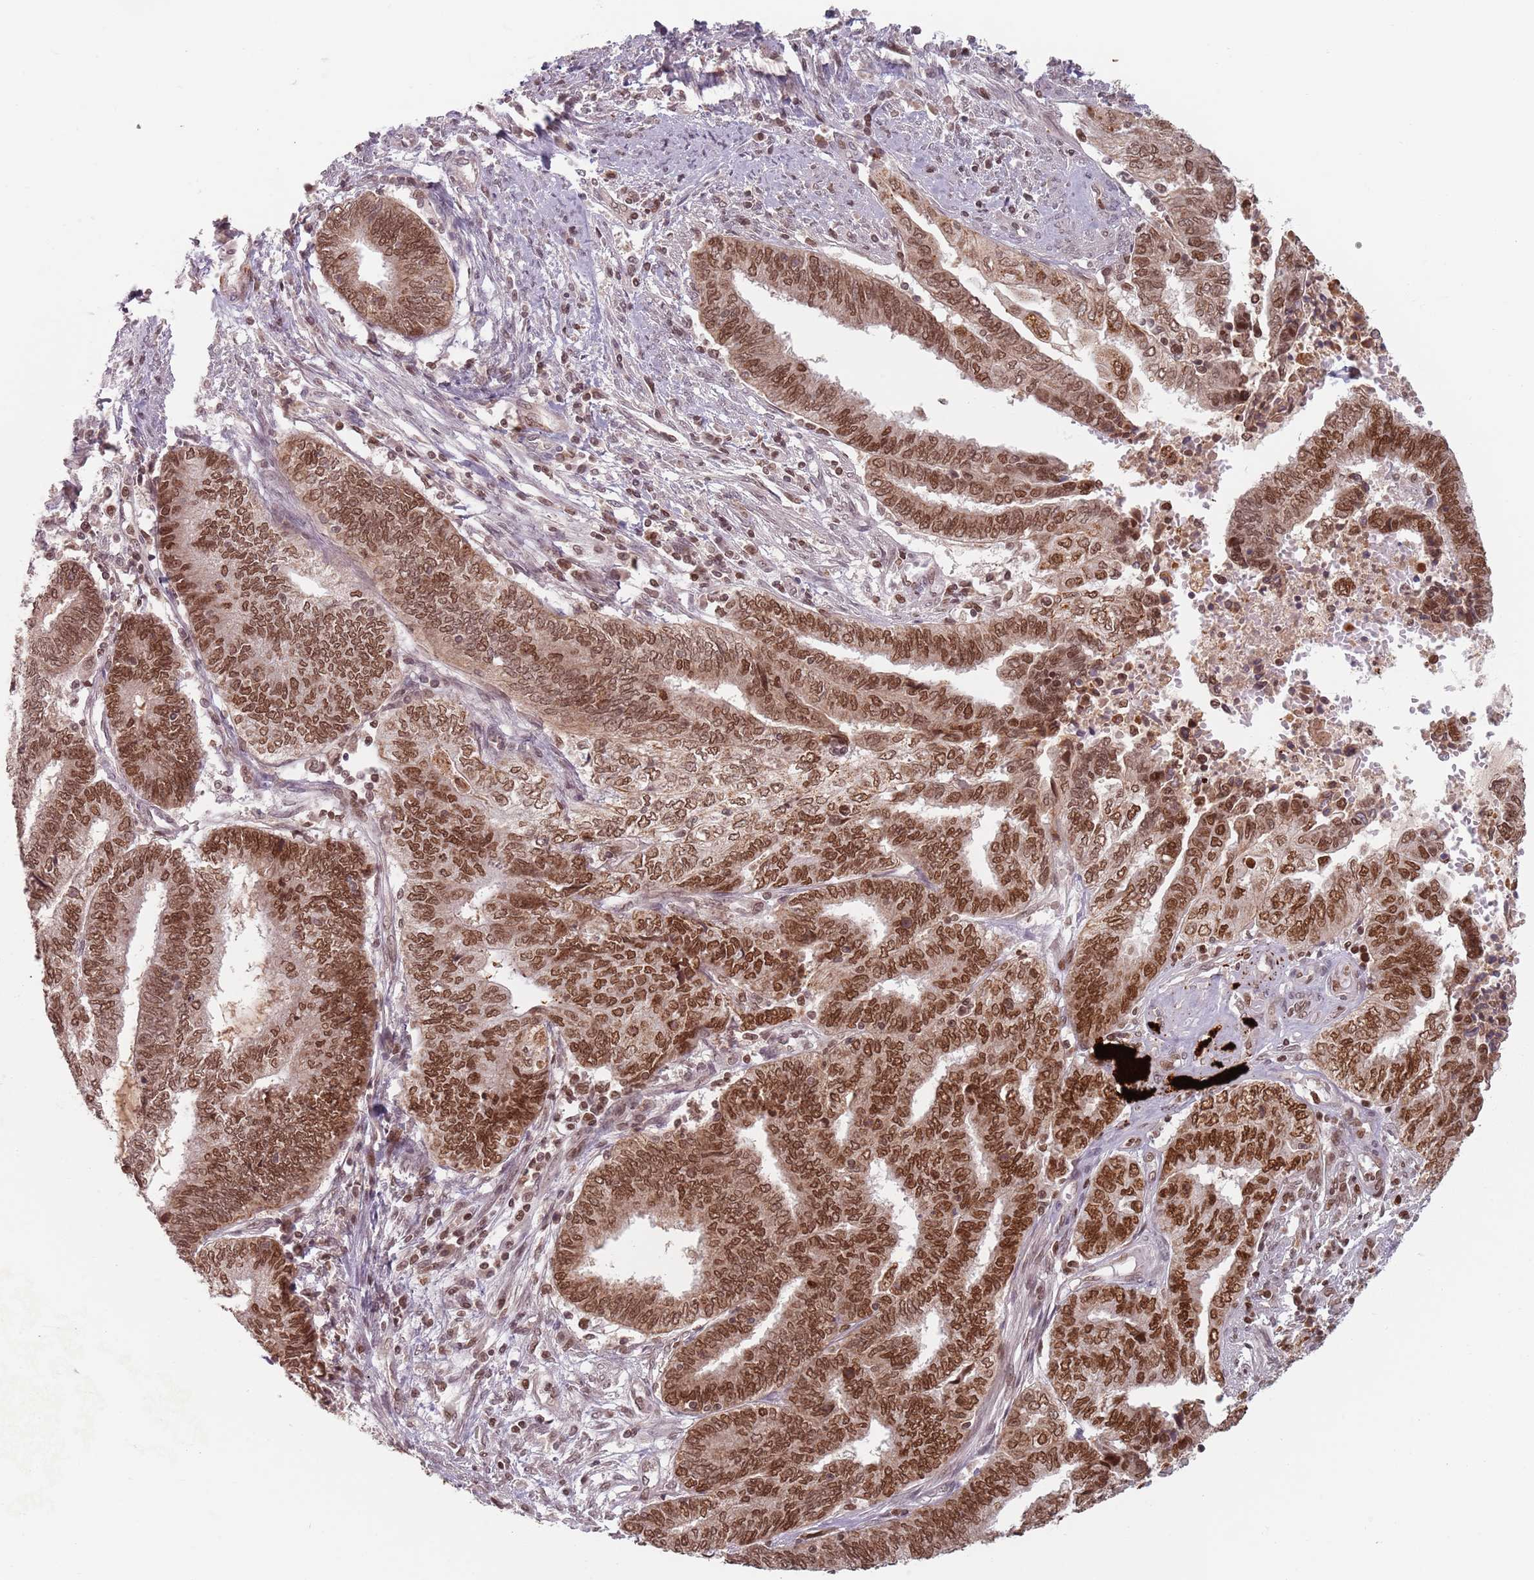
{"staining": {"intensity": "strong", "quantity": ">75%", "location": "nuclear"}, "tissue": "endometrial cancer", "cell_type": "Tumor cells", "image_type": "cancer", "snomed": [{"axis": "morphology", "description": "Adenocarcinoma, NOS"}, {"axis": "topography", "description": "Uterus"}, {"axis": "topography", "description": "Endometrium"}], "caption": "High-magnification brightfield microscopy of endometrial cancer stained with DAB (3,3'-diaminobenzidine) (brown) and counterstained with hematoxylin (blue). tumor cells exhibit strong nuclear expression is seen in approximately>75% of cells.", "gene": "NUP50", "patient": {"sex": "female", "age": 70}}